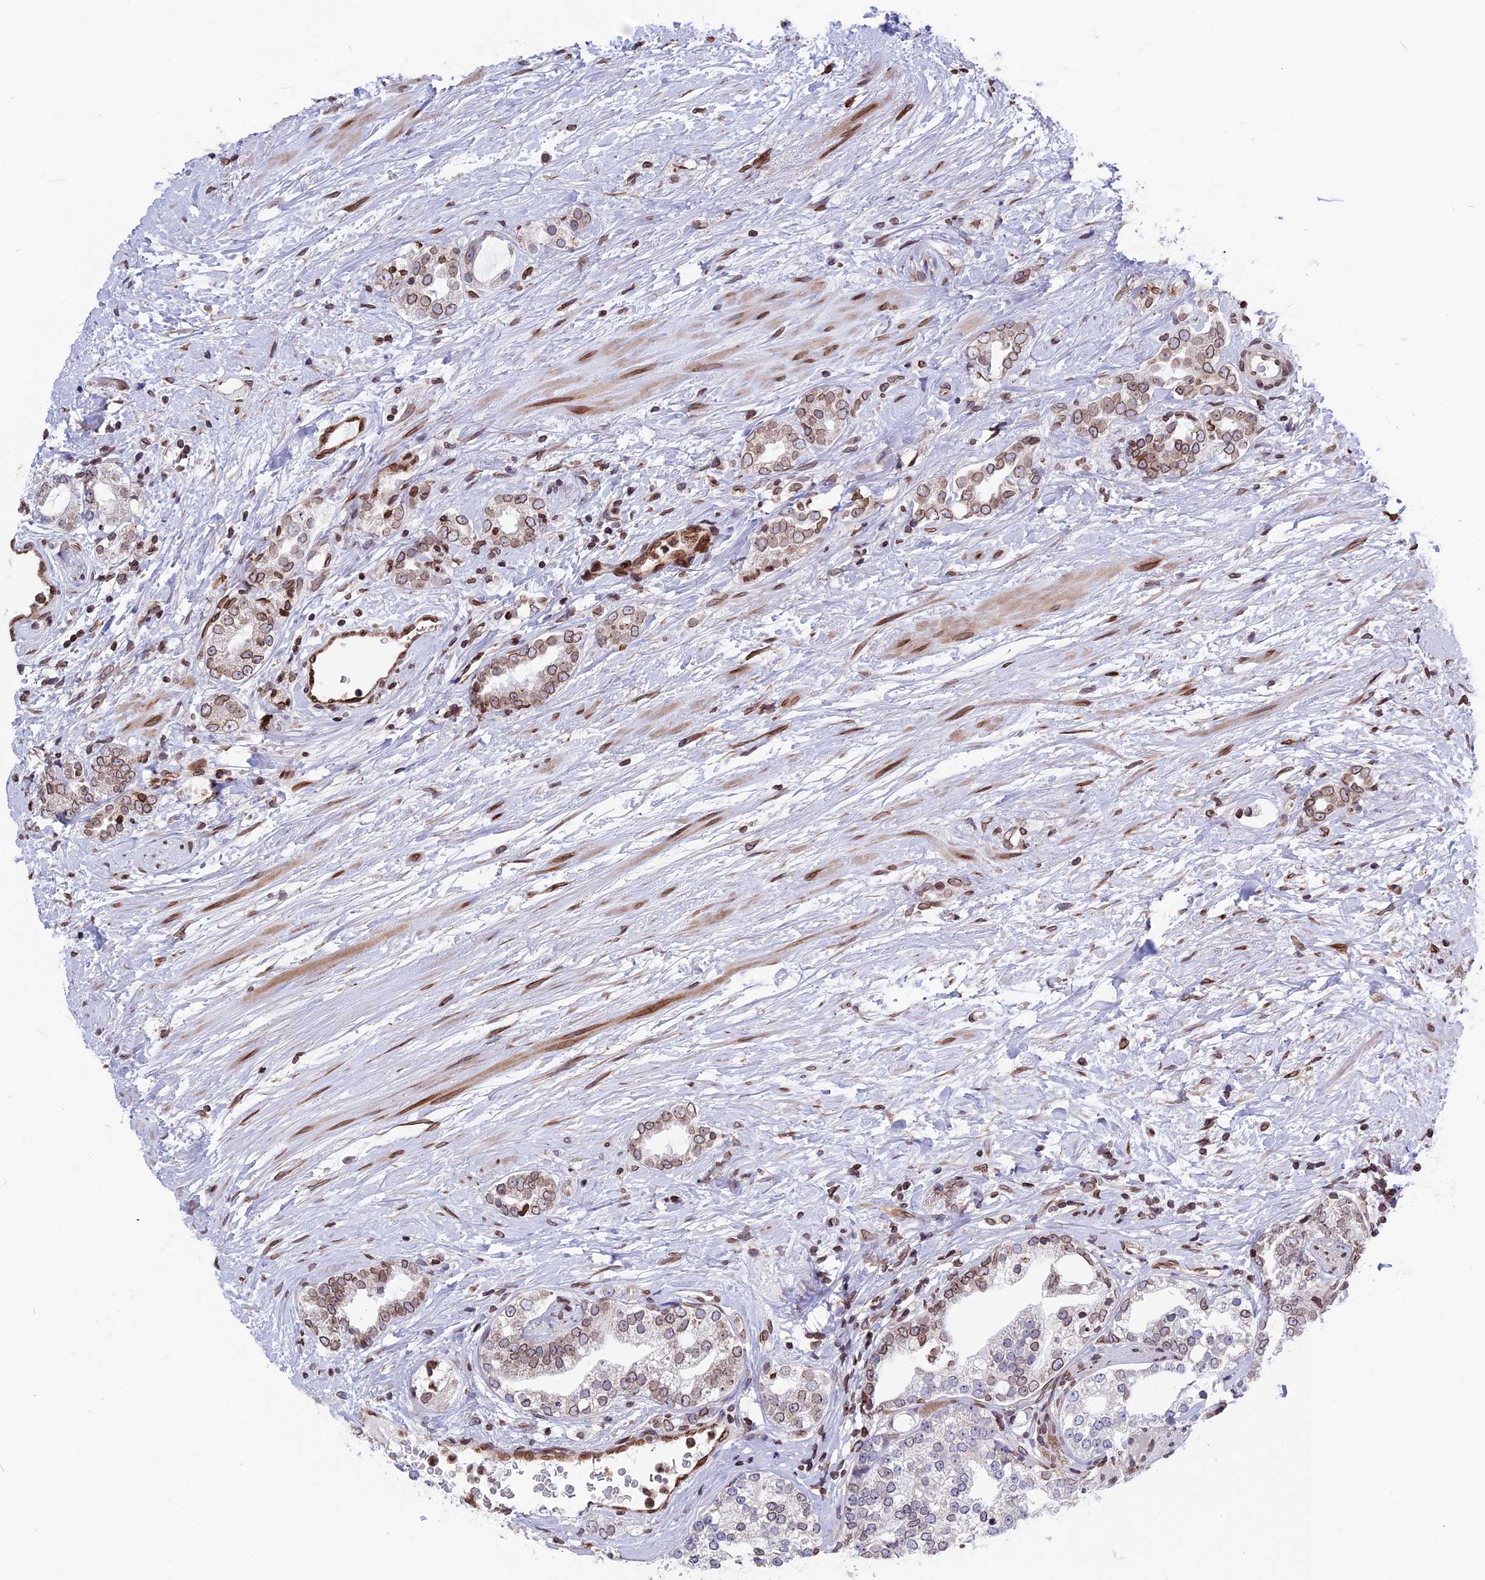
{"staining": {"intensity": "moderate", "quantity": ">75%", "location": "cytoplasmic/membranous,nuclear"}, "tissue": "prostate cancer", "cell_type": "Tumor cells", "image_type": "cancer", "snomed": [{"axis": "morphology", "description": "Adenocarcinoma, High grade"}, {"axis": "topography", "description": "Prostate"}], "caption": "Prostate cancer tissue displays moderate cytoplasmic/membranous and nuclear staining in about >75% of tumor cells, visualized by immunohistochemistry.", "gene": "PTCHD4", "patient": {"sex": "male", "age": 64}}